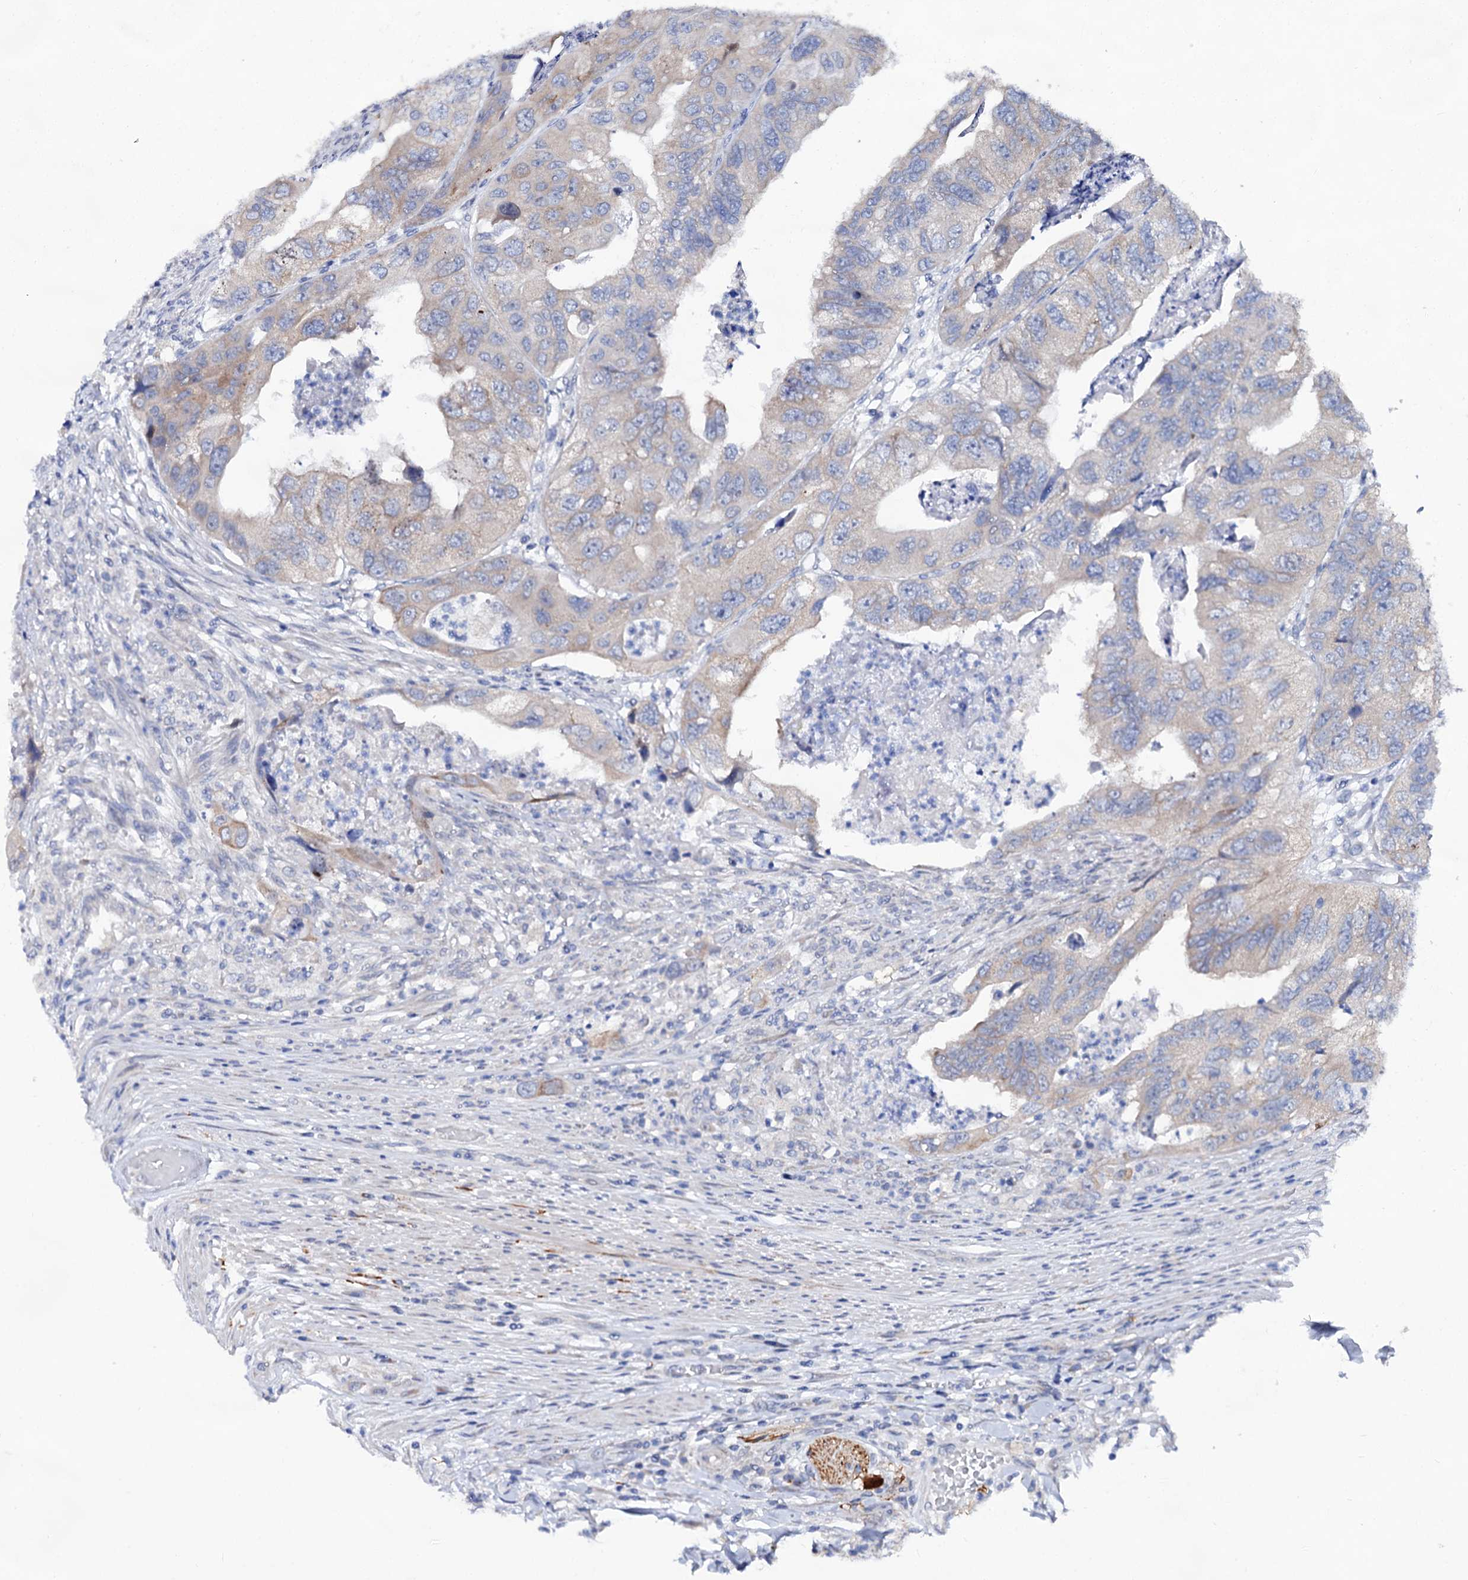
{"staining": {"intensity": "weak", "quantity": "<25%", "location": "cytoplasmic/membranous"}, "tissue": "colorectal cancer", "cell_type": "Tumor cells", "image_type": "cancer", "snomed": [{"axis": "morphology", "description": "Adenocarcinoma, NOS"}, {"axis": "topography", "description": "Rectum"}], "caption": "The photomicrograph shows no significant staining in tumor cells of adenocarcinoma (colorectal). The staining is performed using DAB brown chromogen with nuclei counter-stained in using hematoxylin.", "gene": "CAPRIN2", "patient": {"sex": "male", "age": 63}}